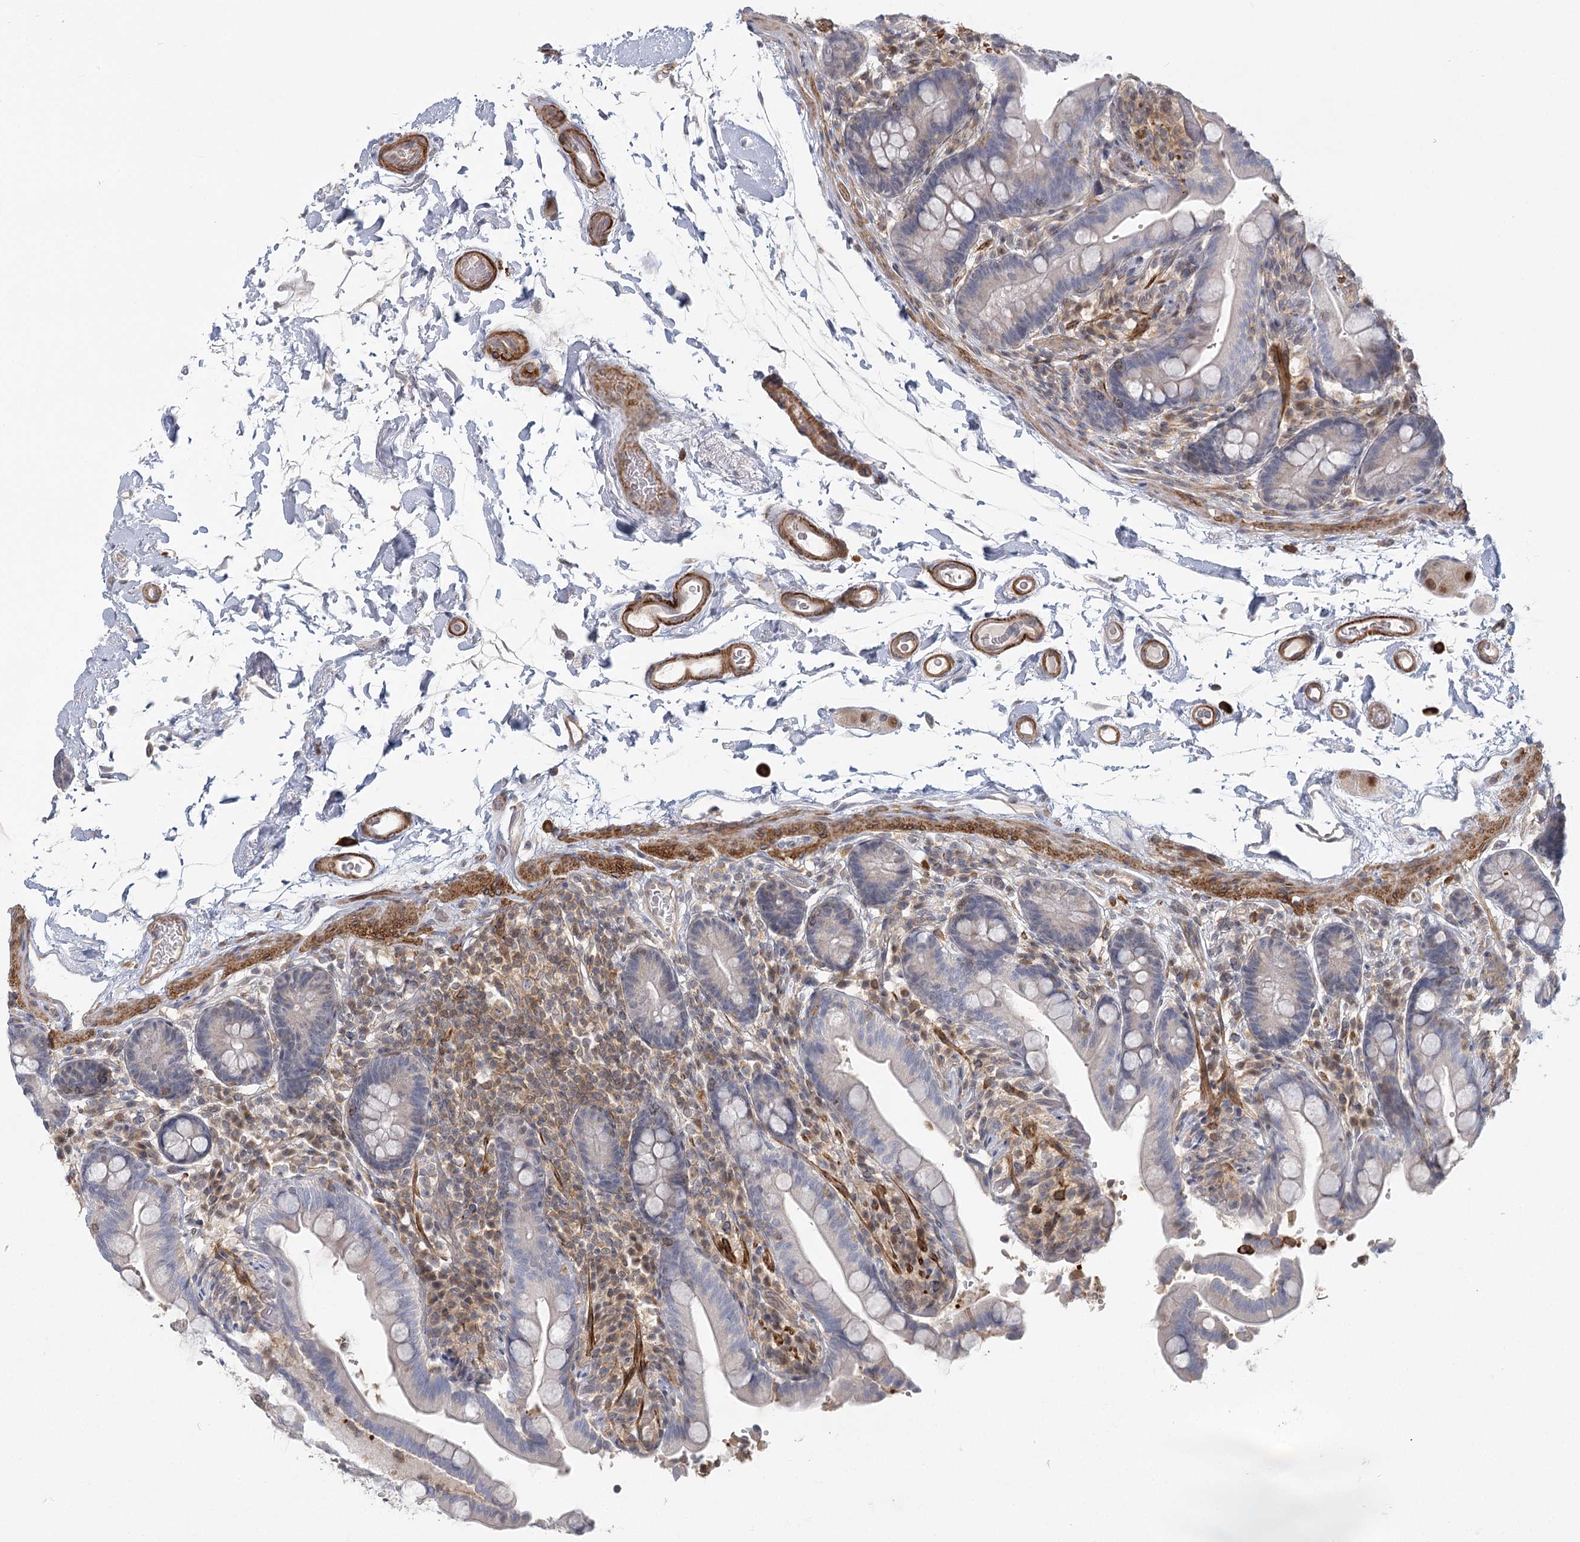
{"staining": {"intensity": "moderate", "quantity": ">75%", "location": "cytoplasmic/membranous"}, "tissue": "colon", "cell_type": "Endothelial cells", "image_type": "normal", "snomed": [{"axis": "morphology", "description": "Normal tissue, NOS"}, {"axis": "topography", "description": "Smooth muscle"}, {"axis": "topography", "description": "Colon"}], "caption": "Colon stained with a brown dye shows moderate cytoplasmic/membranous positive expression in approximately >75% of endothelial cells.", "gene": "USP11", "patient": {"sex": "male", "age": 73}}